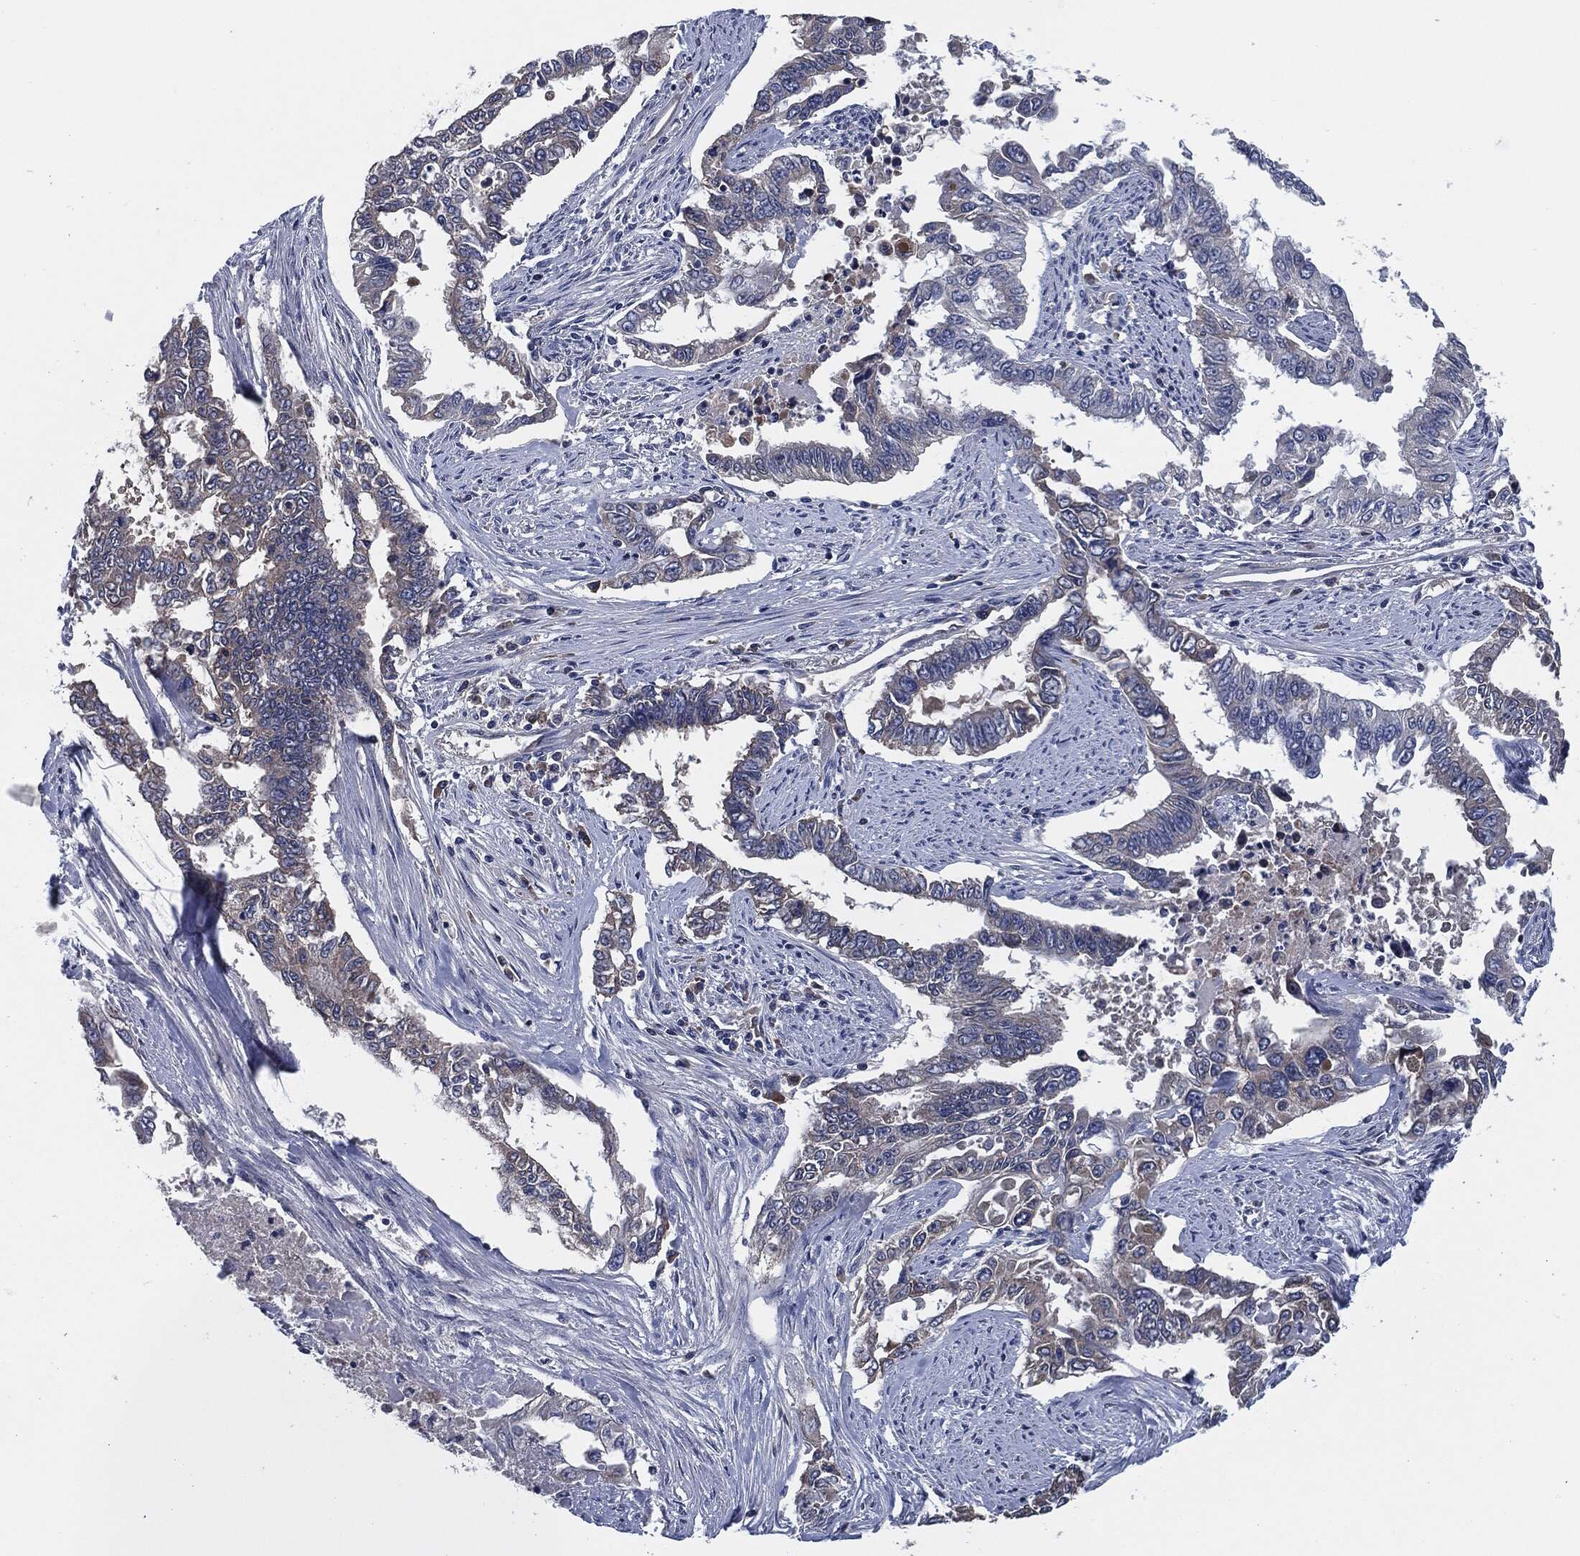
{"staining": {"intensity": "weak", "quantity": "<25%", "location": "cytoplasmic/membranous"}, "tissue": "endometrial cancer", "cell_type": "Tumor cells", "image_type": "cancer", "snomed": [{"axis": "morphology", "description": "Adenocarcinoma, NOS"}, {"axis": "topography", "description": "Uterus"}], "caption": "This is a photomicrograph of immunohistochemistry (IHC) staining of endometrial cancer (adenocarcinoma), which shows no staining in tumor cells.", "gene": "IL2RG", "patient": {"sex": "female", "age": 59}}